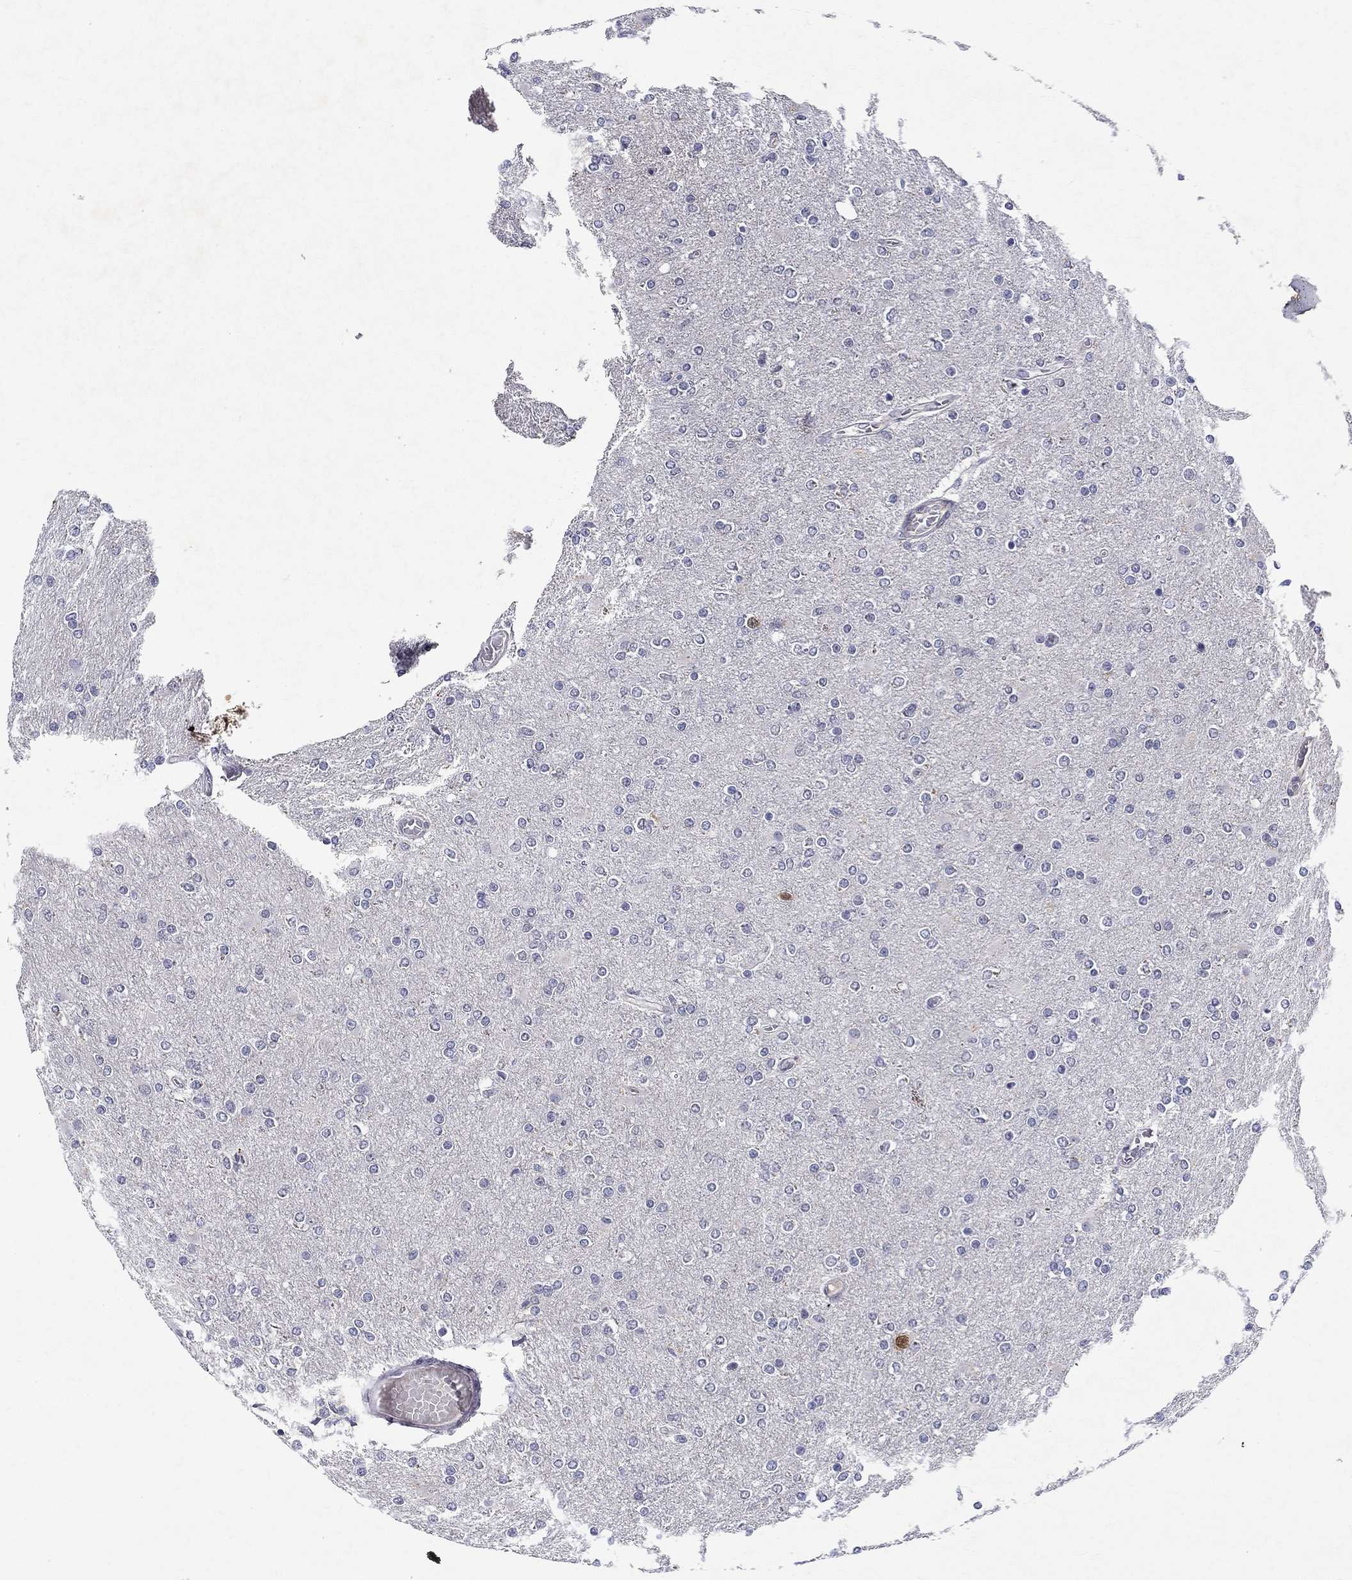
{"staining": {"intensity": "negative", "quantity": "none", "location": "none"}, "tissue": "glioma", "cell_type": "Tumor cells", "image_type": "cancer", "snomed": [{"axis": "morphology", "description": "Glioma, malignant, High grade"}, {"axis": "topography", "description": "Cerebral cortex"}], "caption": "The IHC image has no significant expression in tumor cells of malignant glioma (high-grade) tissue.", "gene": "RBFOX1", "patient": {"sex": "male", "age": 70}}